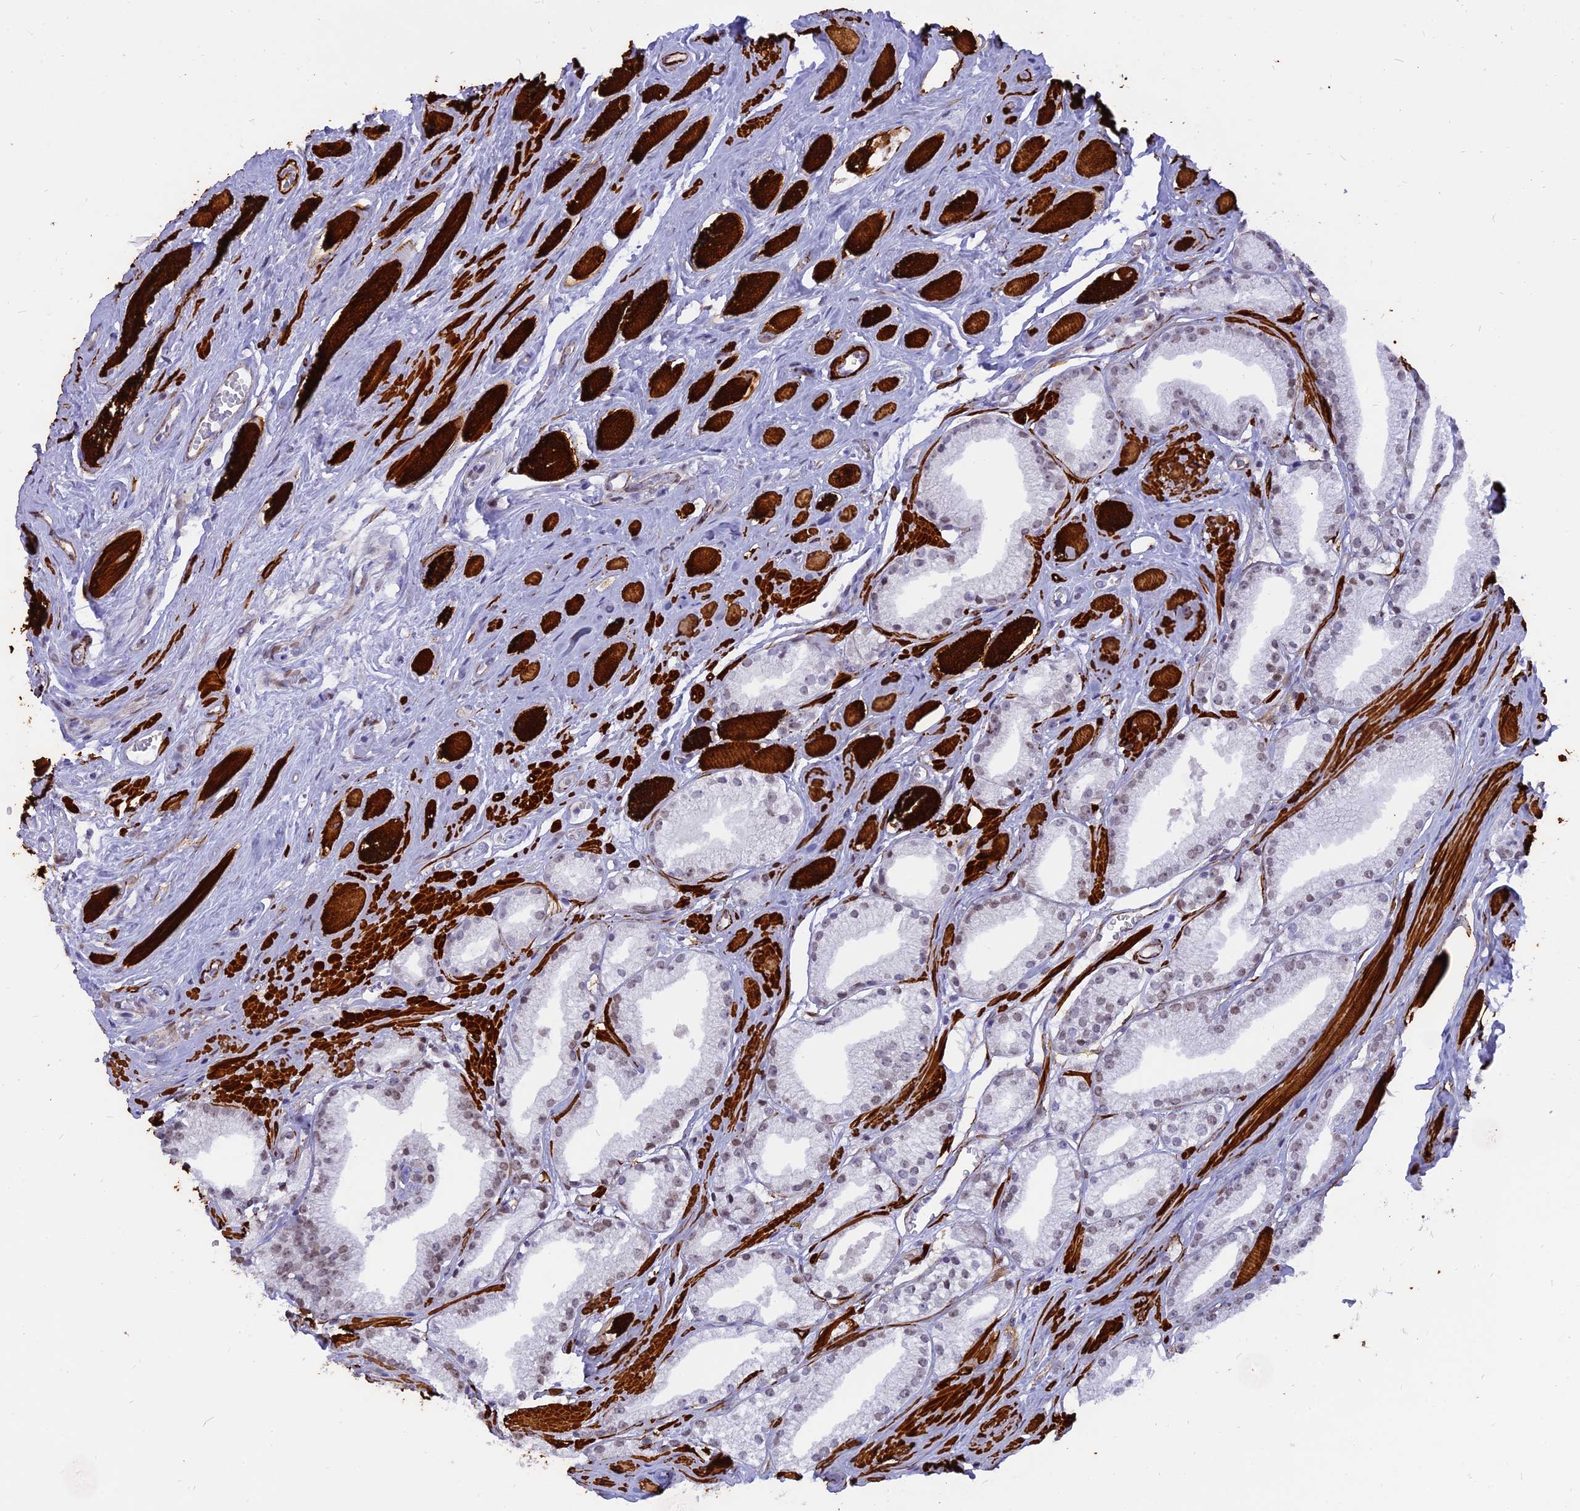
{"staining": {"intensity": "weak", "quantity": "<25%", "location": "nuclear"}, "tissue": "prostate cancer", "cell_type": "Tumor cells", "image_type": "cancer", "snomed": [{"axis": "morphology", "description": "Adenocarcinoma, High grade"}, {"axis": "topography", "description": "Prostate"}], "caption": "Immunohistochemistry (IHC) micrograph of neoplastic tissue: human prostate cancer (high-grade adenocarcinoma) stained with DAB demonstrates no significant protein staining in tumor cells.", "gene": "CENPV", "patient": {"sex": "male", "age": 67}}